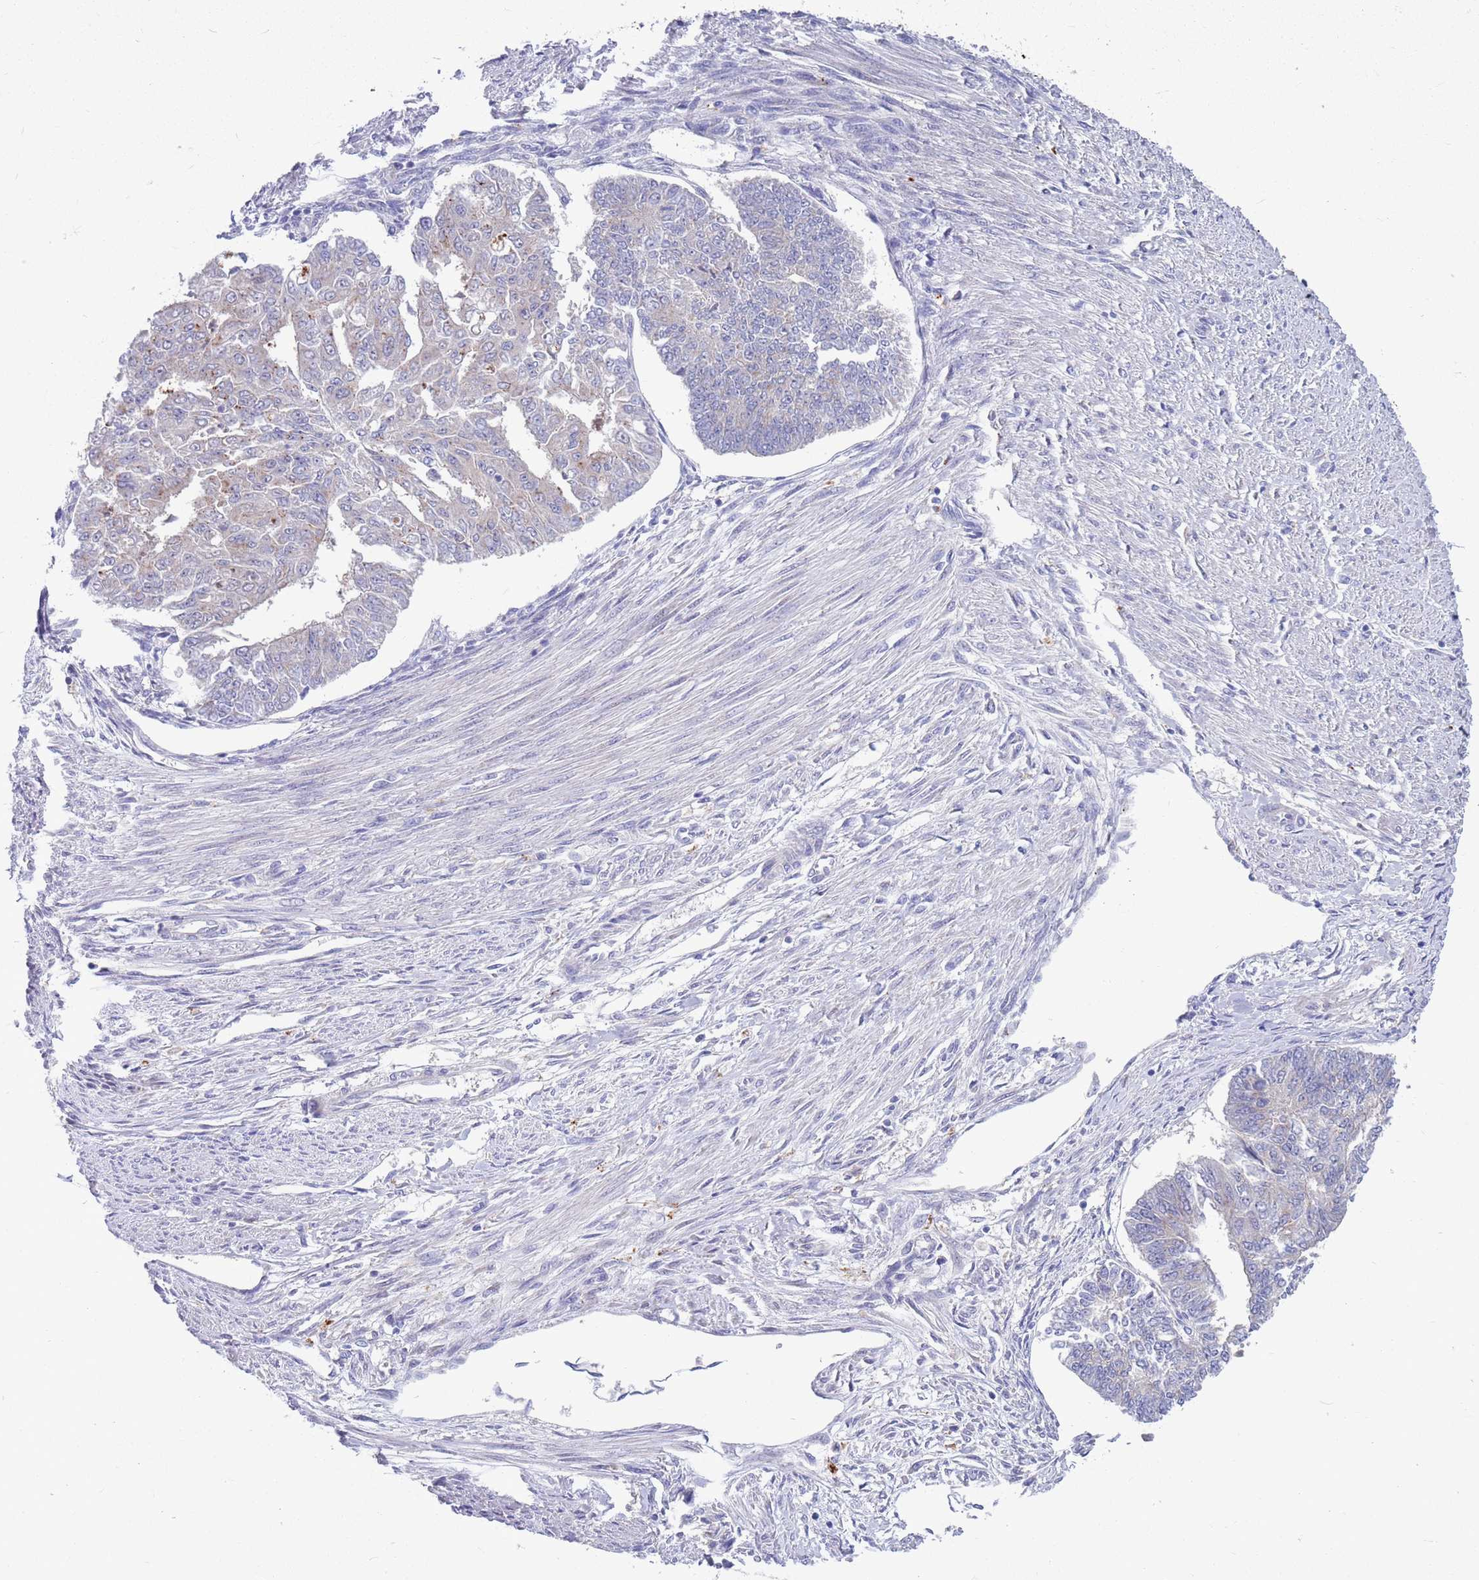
{"staining": {"intensity": "negative", "quantity": "none", "location": "none"}, "tissue": "endometrial cancer", "cell_type": "Tumor cells", "image_type": "cancer", "snomed": [{"axis": "morphology", "description": "Adenocarcinoma, NOS"}, {"axis": "topography", "description": "Endometrium"}], "caption": "Micrograph shows no protein staining in tumor cells of adenocarcinoma (endometrial) tissue.", "gene": "KLHL29", "patient": {"sex": "female", "age": 32}}